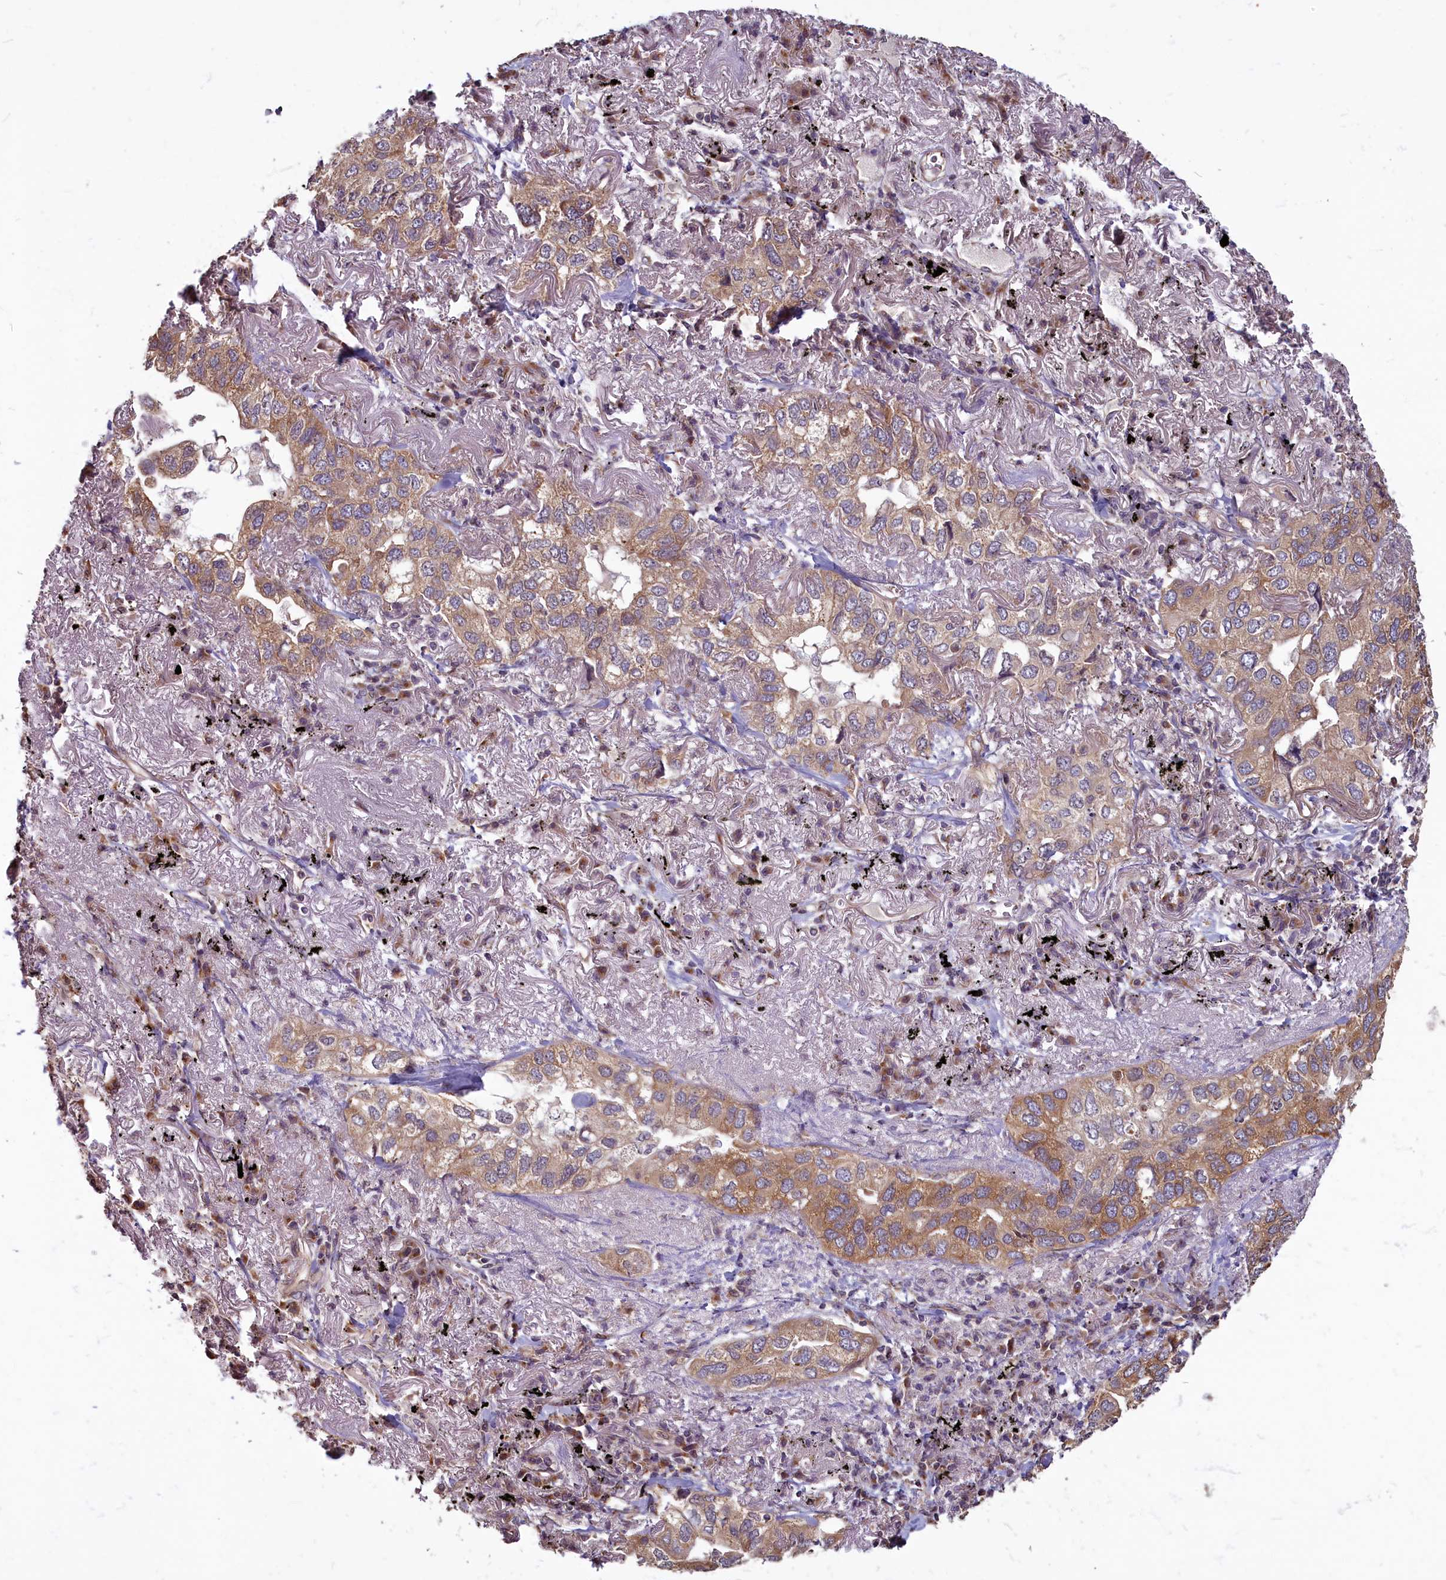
{"staining": {"intensity": "moderate", "quantity": ">75%", "location": "cytoplasmic/membranous"}, "tissue": "lung cancer", "cell_type": "Tumor cells", "image_type": "cancer", "snomed": [{"axis": "morphology", "description": "Adenocarcinoma, NOS"}, {"axis": "topography", "description": "Lung"}], "caption": "Adenocarcinoma (lung) tissue demonstrates moderate cytoplasmic/membranous staining in approximately >75% of tumor cells, visualized by immunohistochemistry.", "gene": "MYCBP", "patient": {"sex": "male", "age": 65}}